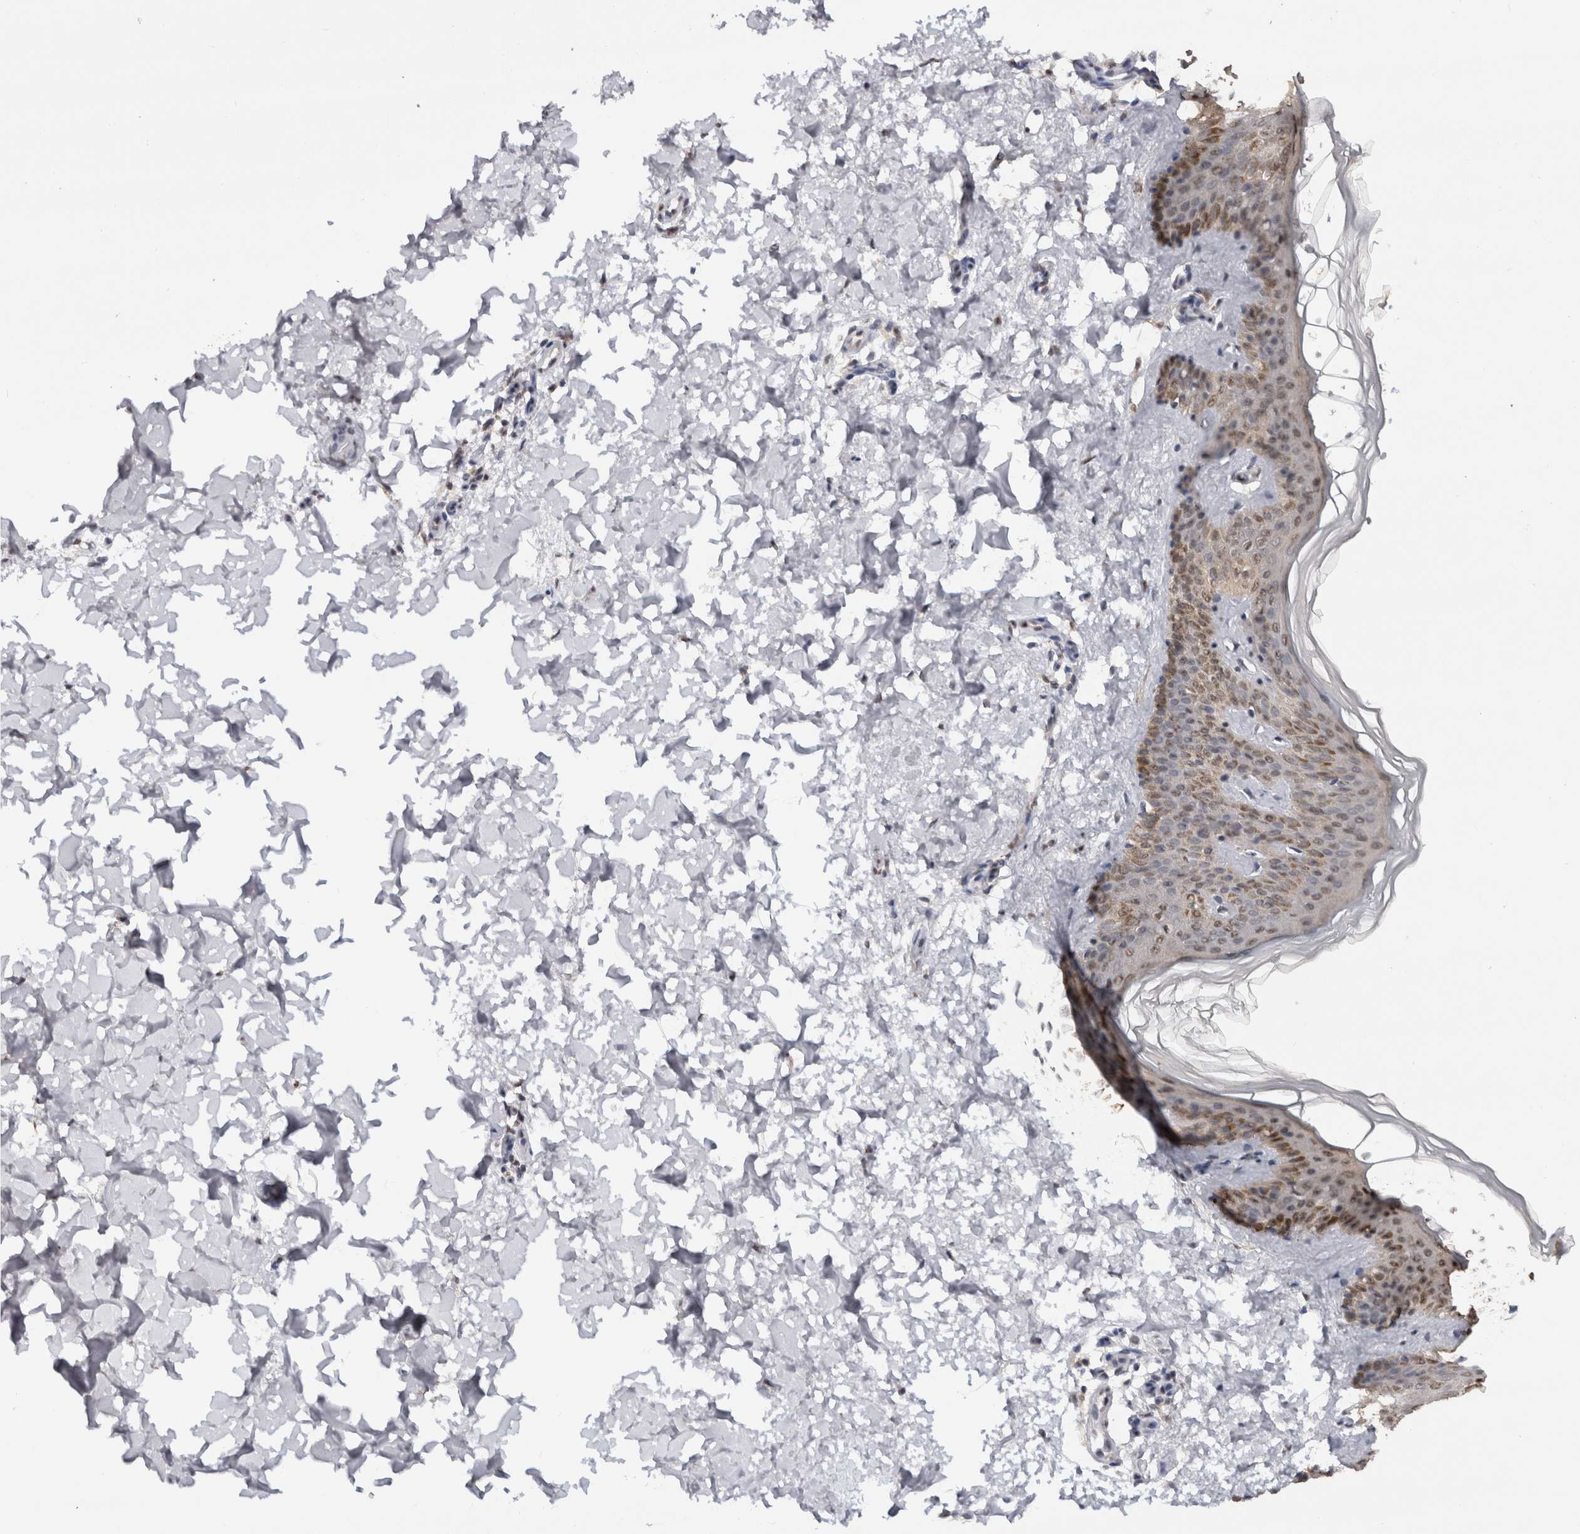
{"staining": {"intensity": "negative", "quantity": "none", "location": "none"}, "tissue": "skin", "cell_type": "Fibroblasts", "image_type": "normal", "snomed": [{"axis": "morphology", "description": "Normal tissue, NOS"}, {"axis": "morphology", "description": "Neoplasm, benign, NOS"}, {"axis": "topography", "description": "Skin"}, {"axis": "topography", "description": "Soft tissue"}], "caption": "Human skin stained for a protein using immunohistochemistry (IHC) reveals no expression in fibroblasts.", "gene": "RPS6KA2", "patient": {"sex": "male", "age": 26}}